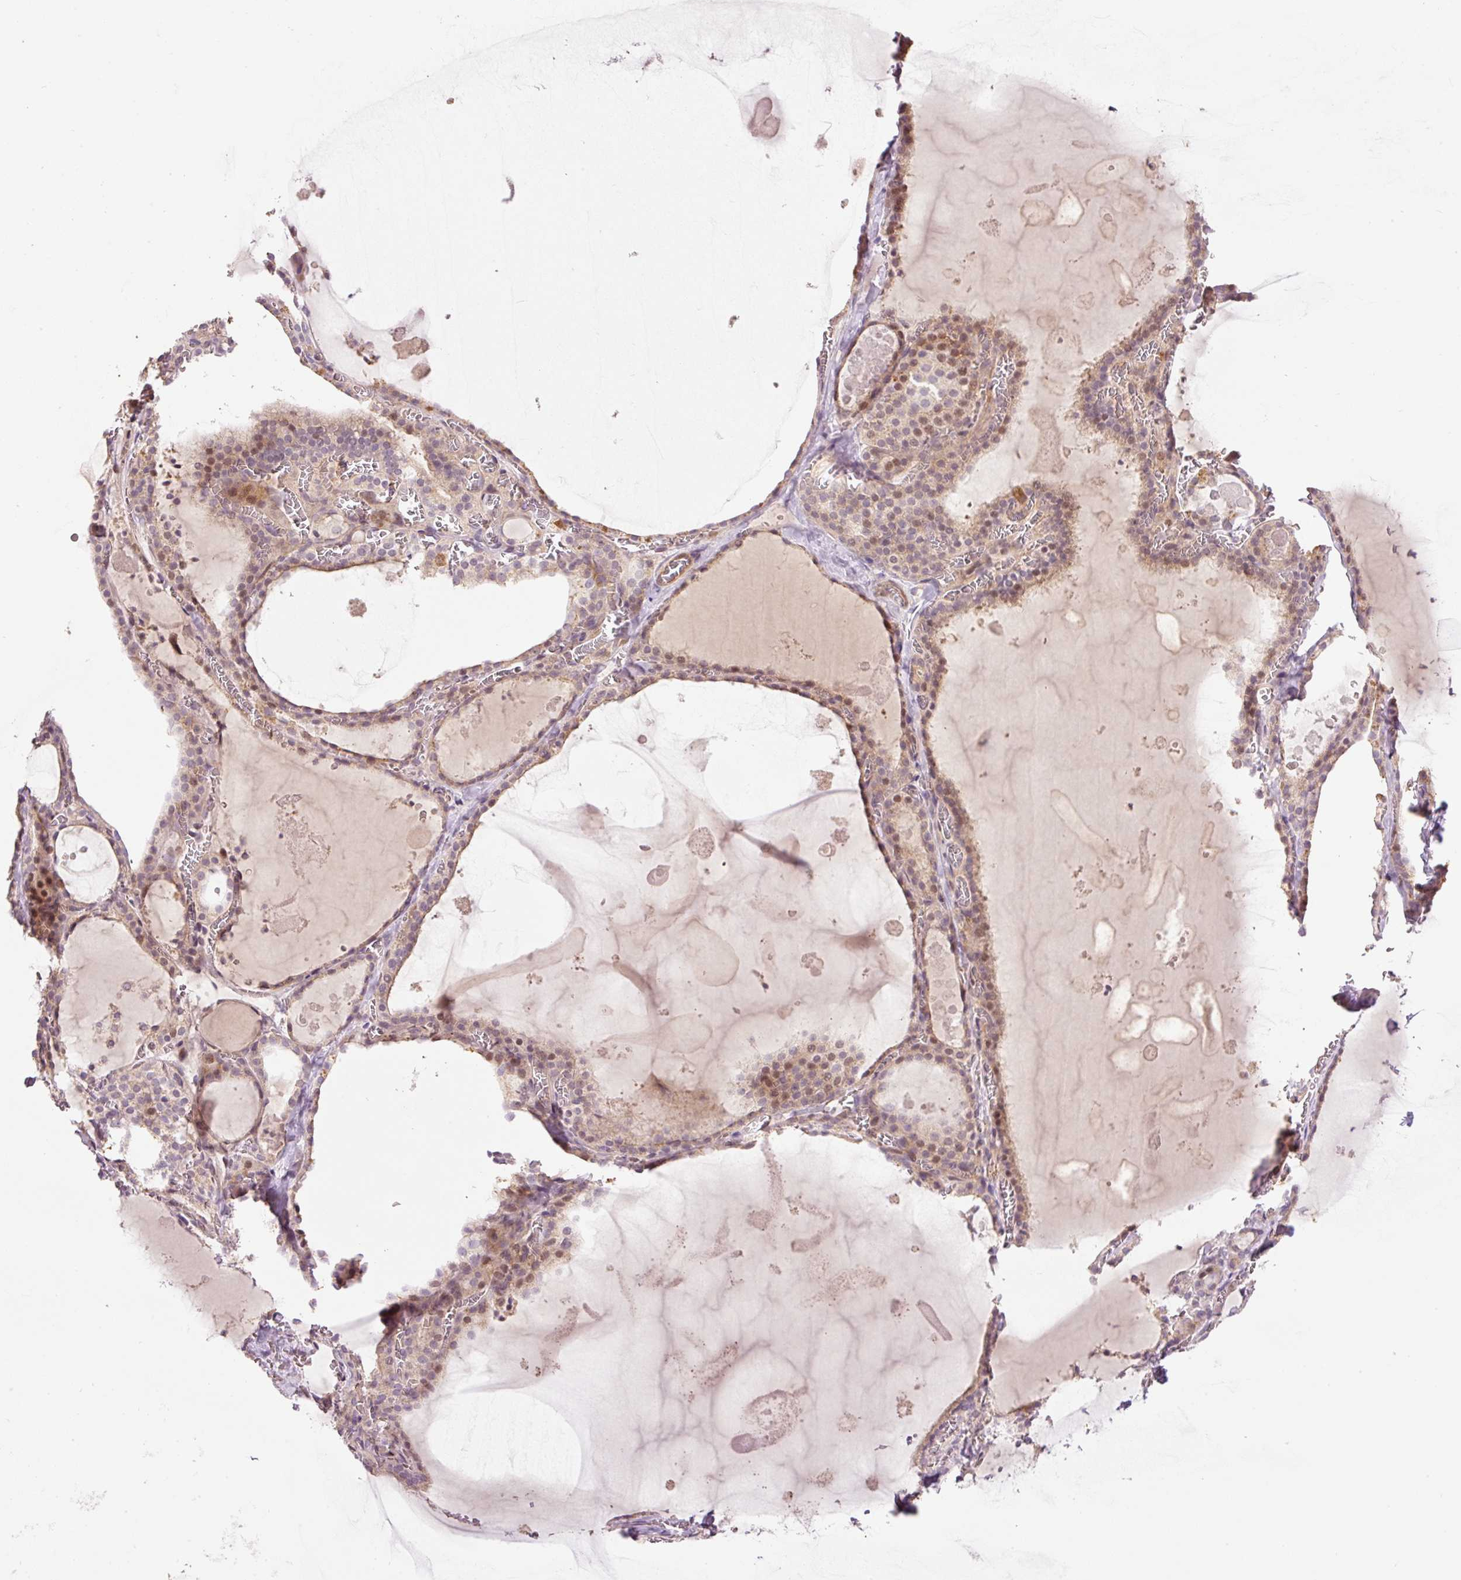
{"staining": {"intensity": "moderate", "quantity": ">75%", "location": "cytoplasmic/membranous,nuclear"}, "tissue": "thyroid gland", "cell_type": "Glandular cells", "image_type": "normal", "snomed": [{"axis": "morphology", "description": "Normal tissue, NOS"}, {"axis": "topography", "description": "Thyroid gland"}], "caption": "Glandular cells display medium levels of moderate cytoplasmic/membranous,nuclear staining in about >75% of cells in benign human thyroid gland. (Stains: DAB in brown, nuclei in blue, Microscopy: brightfield microscopy at high magnification).", "gene": "SLC29A3", "patient": {"sex": "male", "age": 56}}